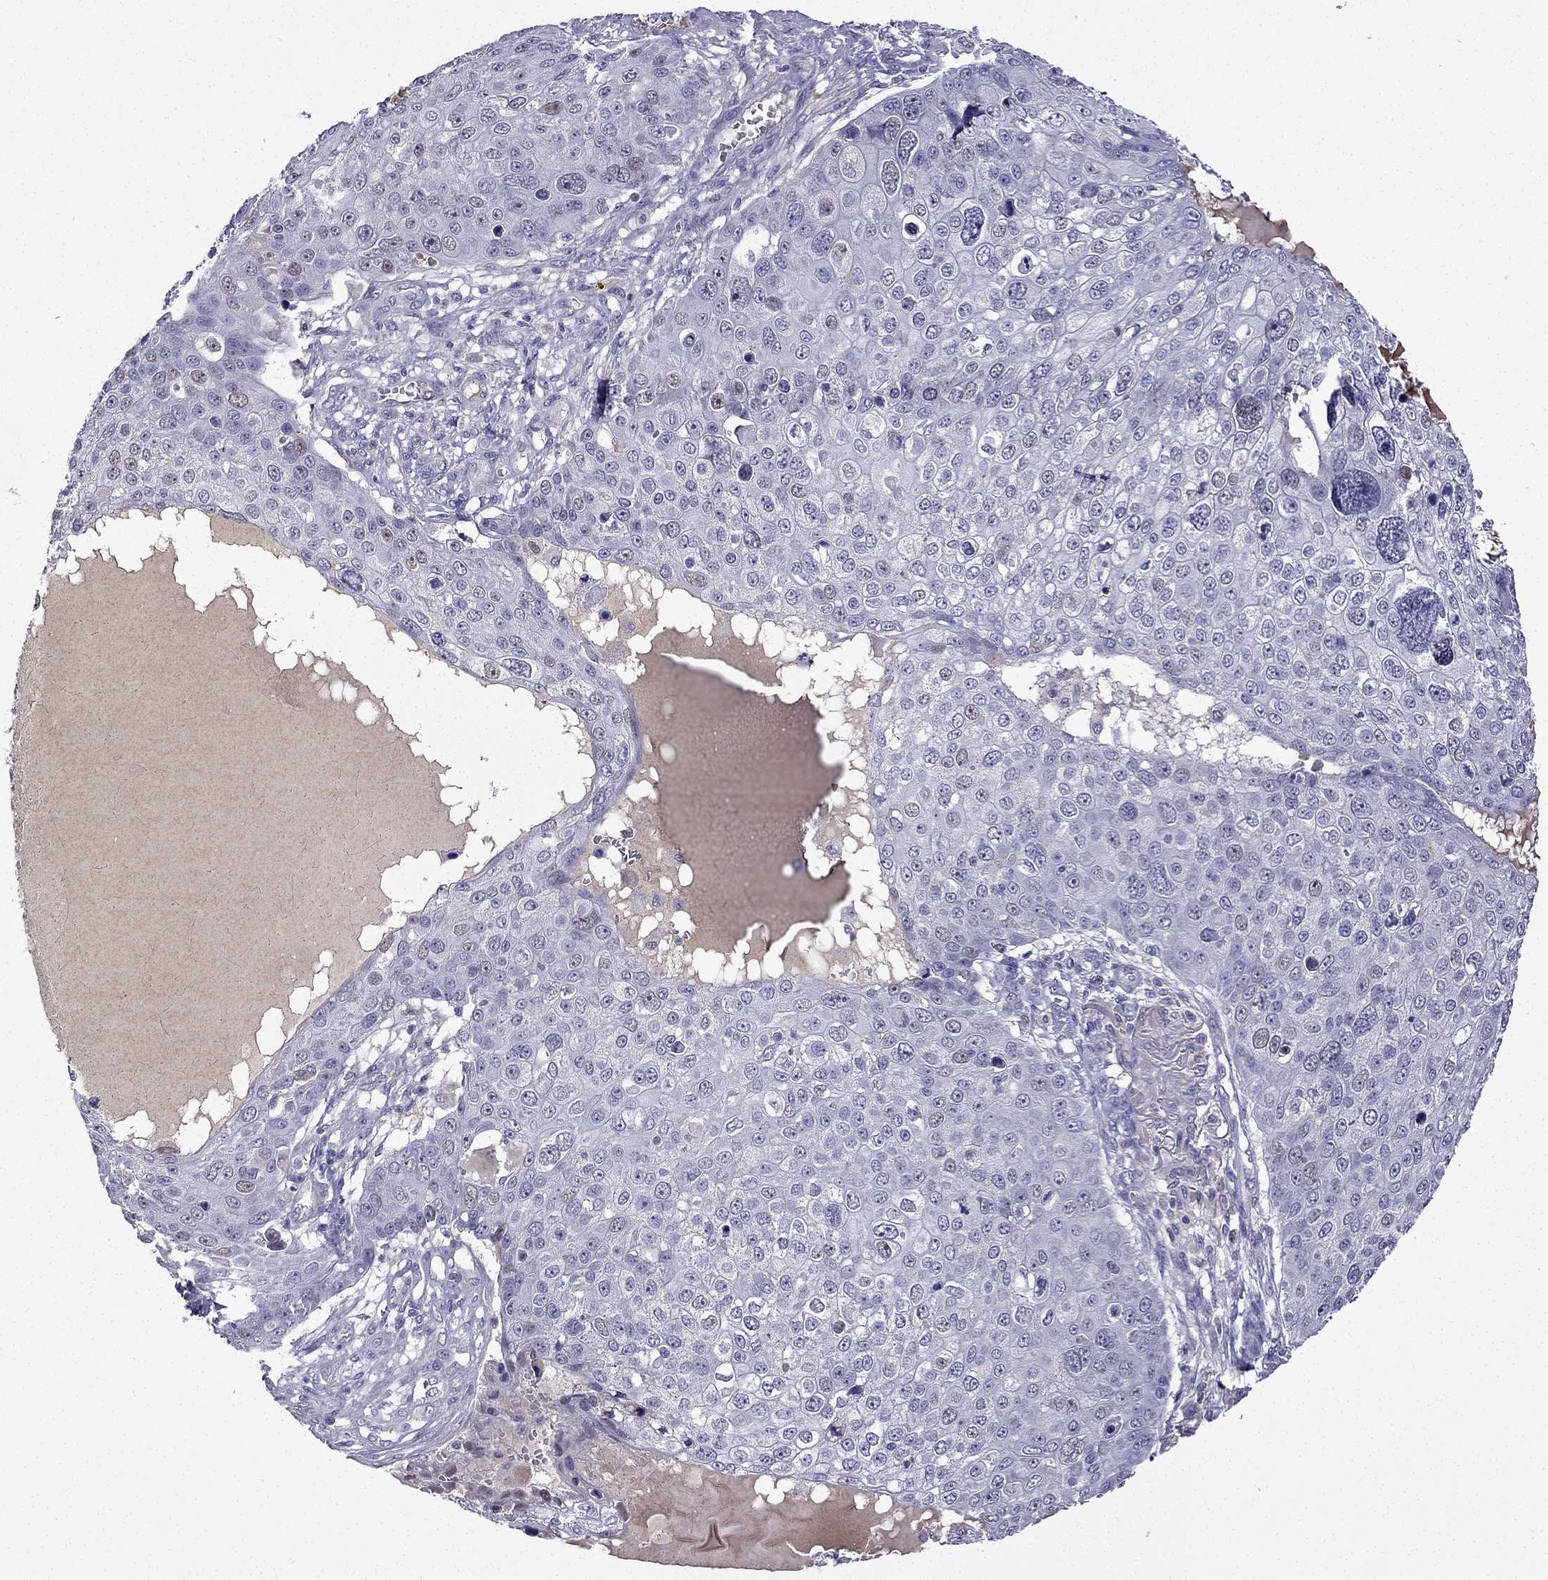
{"staining": {"intensity": "weak", "quantity": "<25%", "location": "nuclear"}, "tissue": "skin cancer", "cell_type": "Tumor cells", "image_type": "cancer", "snomed": [{"axis": "morphology", "description": "Squamous cell carcinoma, NOS"}, {"axis": "topography", "description": "Skin"}], "caption": "The immunohistochemistry histopathology image has no significant expression in tumor cells of skin cancer tissue. The staining was performed using DAB to visualize the protein expression in brown, while the nuclei were stained in blue with hematoxylin (Magnification: 20x).", "gene": "UHRF1", "patient": {"sex": "male", "age": 71}}